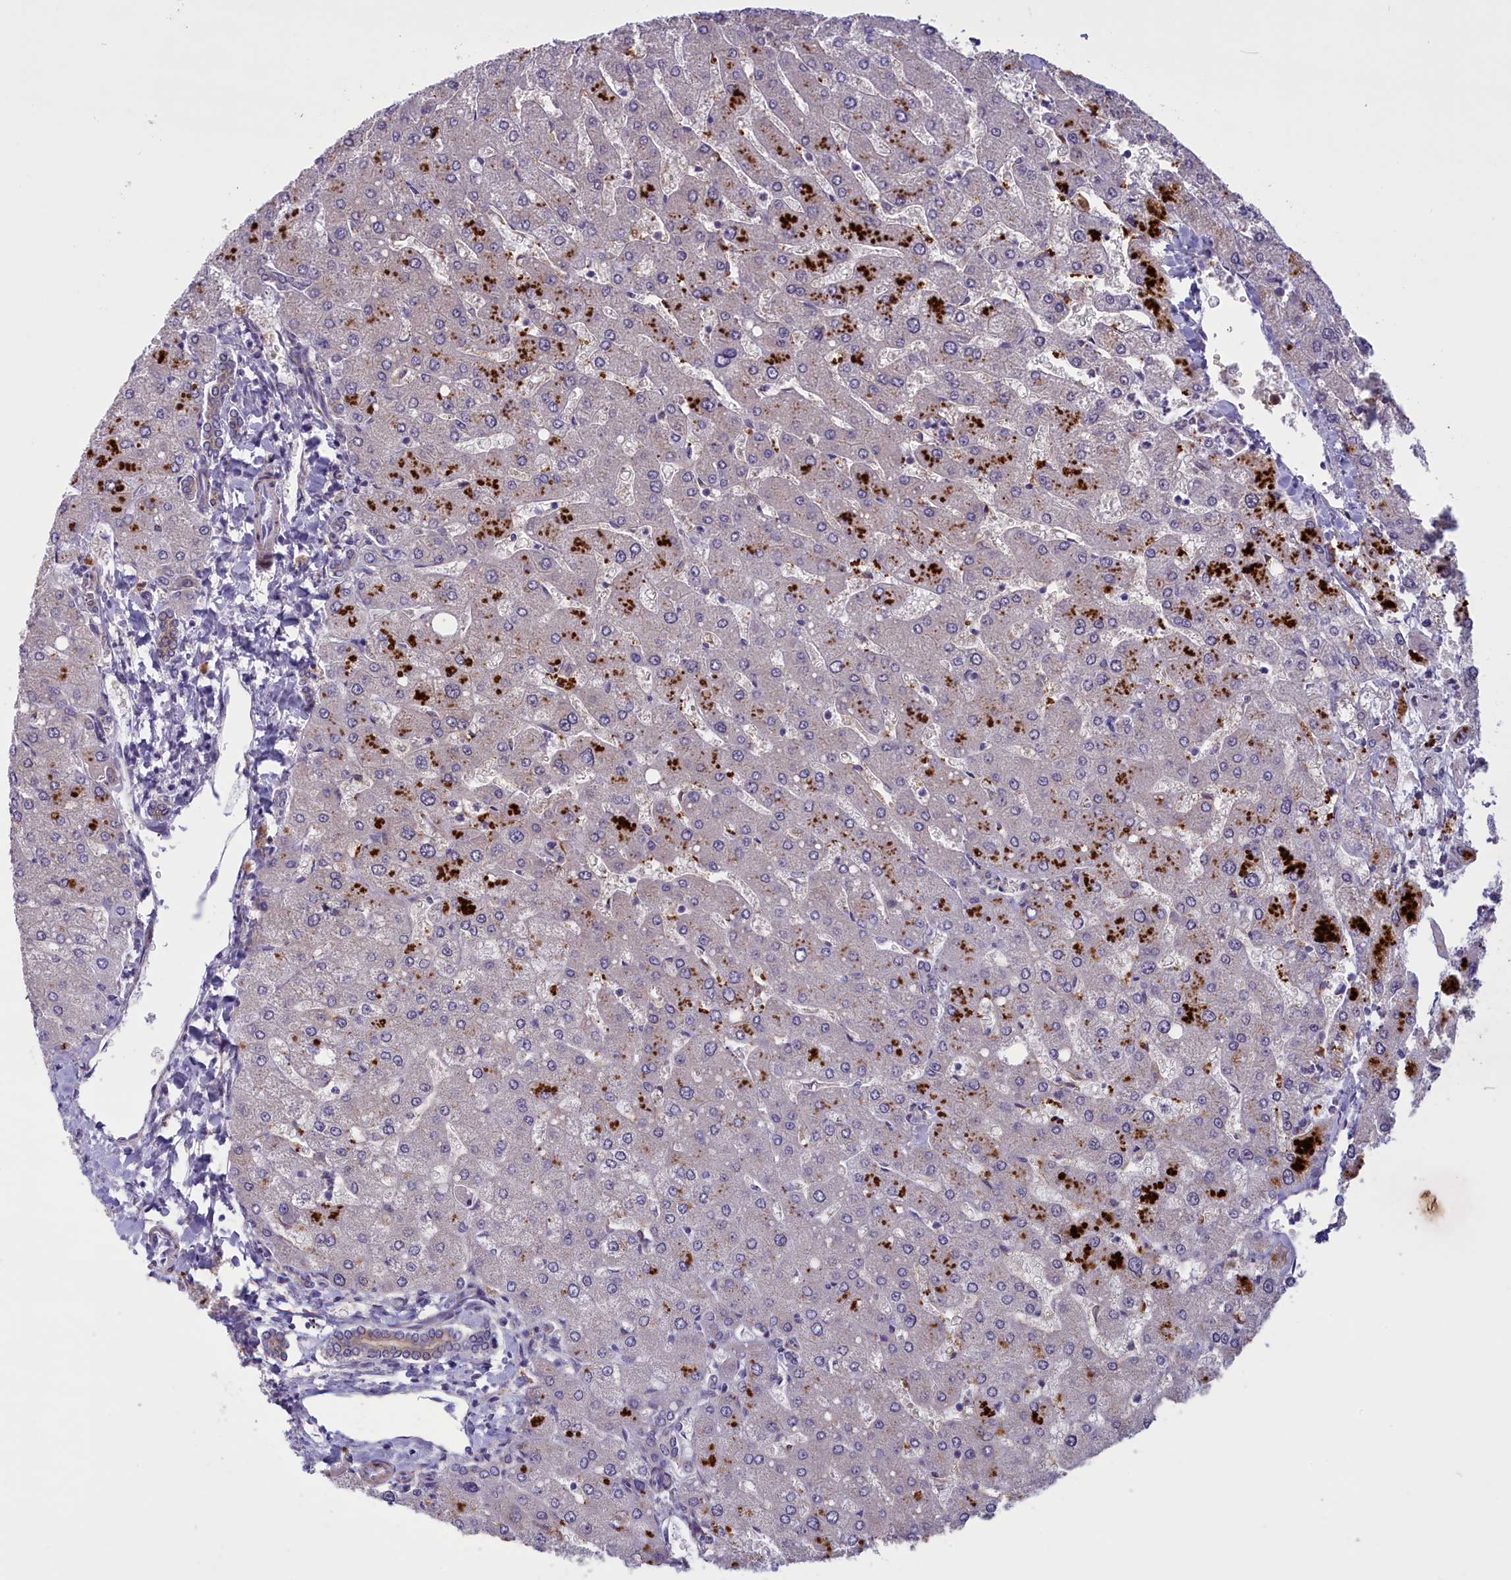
{"staining": {"intensity": "weak", "quantity": "25%-75%", "location": "cytoplasmic/membranous"}, "tissue": "liver", "cell_type": "Cholangiocytes", "image_type": "normal", "snomed": [{"axis": "morphology", "description": "Normal tissue, NOS"}, {"axis": "topography", "description": "Liver"}], "caption": "An image of liver stained for a protein displays weak cytoplasmic/membranous brown staining in cholangiocytes. (DAB (3,3'-diaminobenzidine) IHC, brown staining for protein, blue staining for nuclei).", "gene": "CORO2A", "patient": {"sex": "male", "age": 55}}